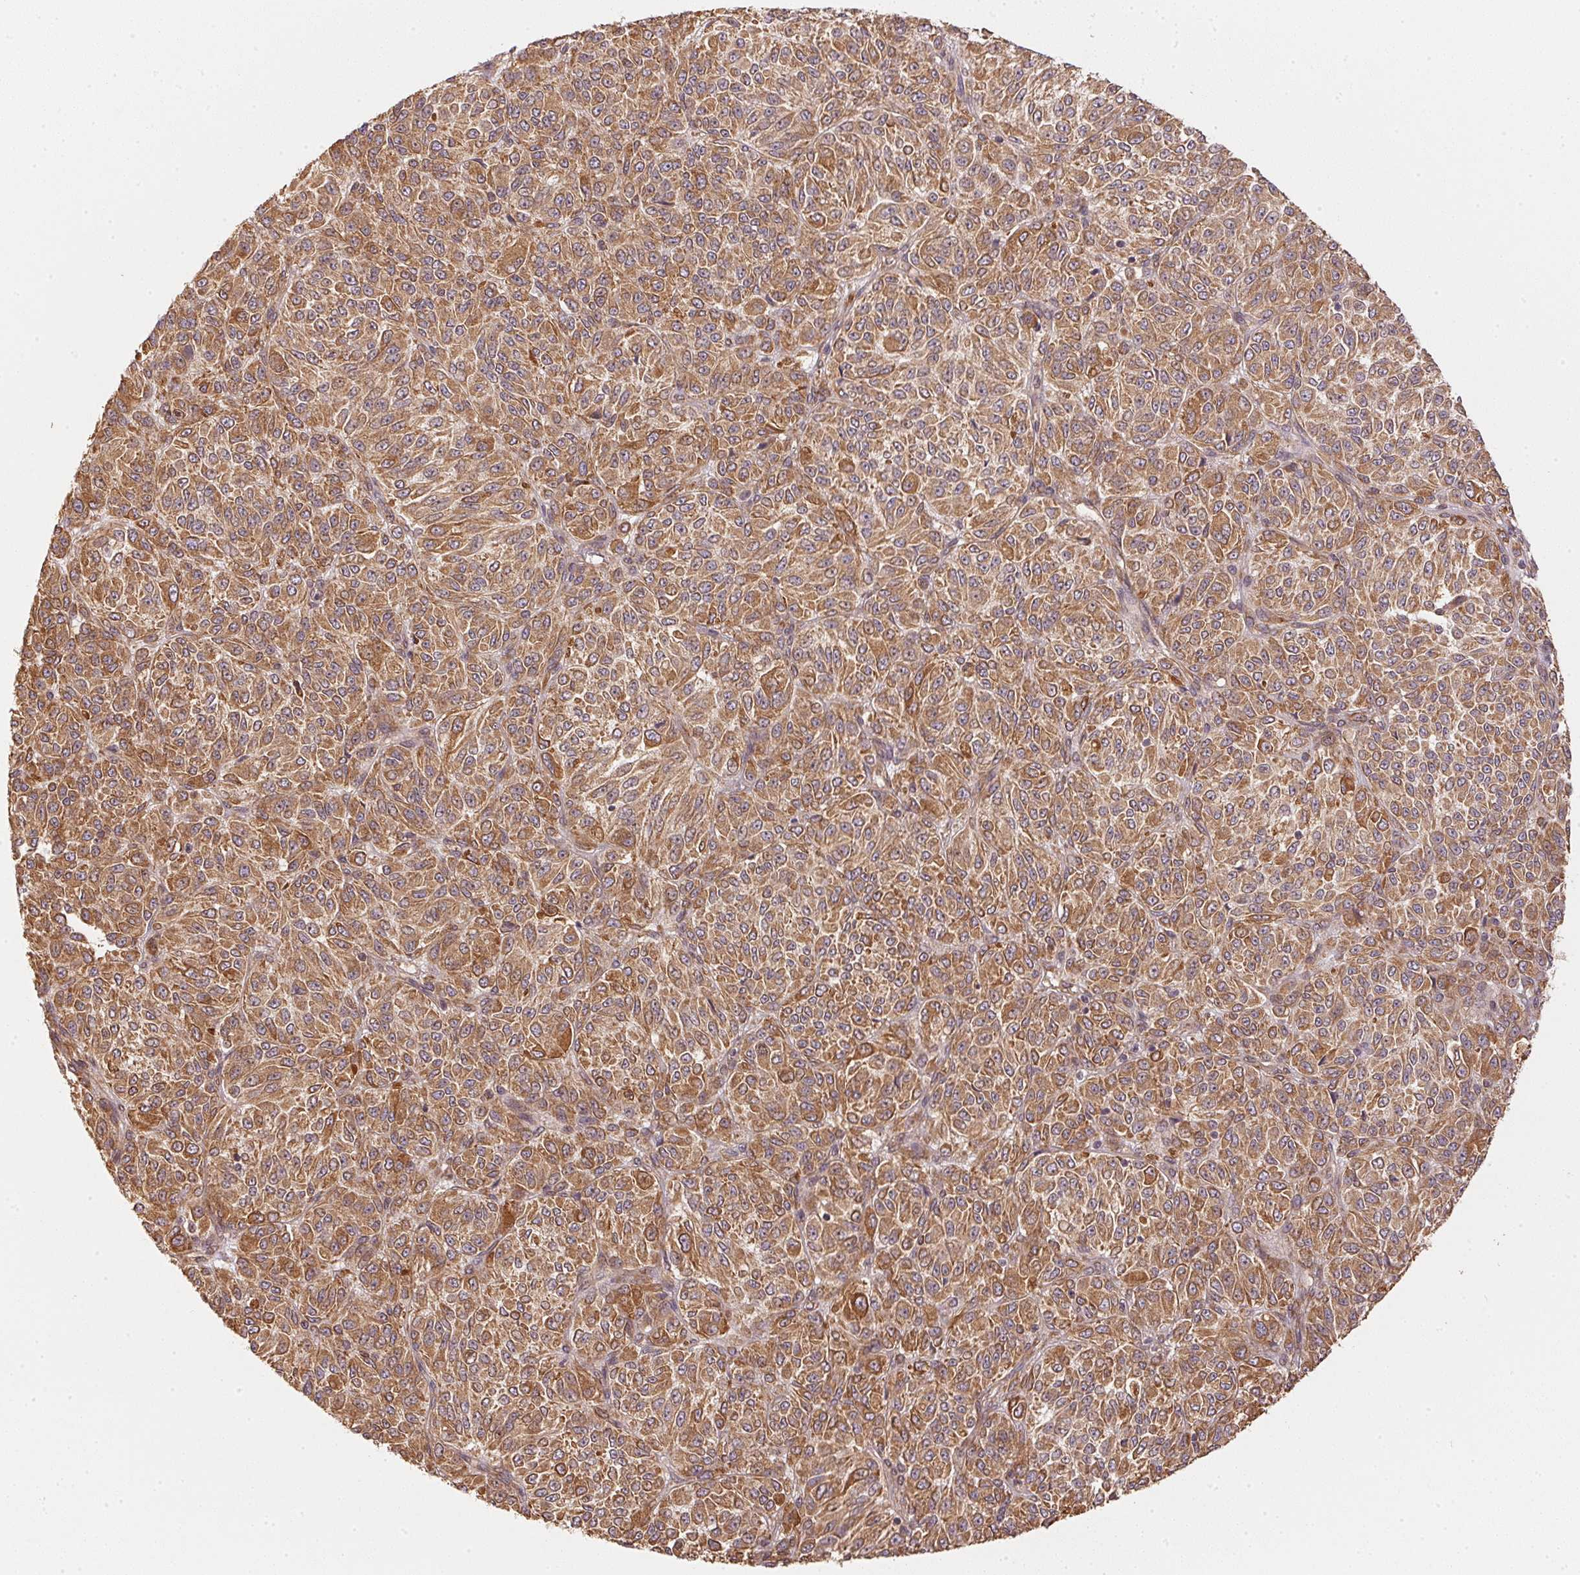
{"staining": {"intensity": "moderate", "quantity": ">75%", "location": "cytoplasmic/membranous"}, "tissue": "melanoma", "cell_type": "Tumor cells", "image_type": "cancer", "snomed": [{"axis": "morphology", "description": "Malignant melanoma, Metastatic site"}, {"axis": "topography", "description": "Brain"}], "caption": "This is a photomicrograph of immunohistochemistry staining of malignant melanoma (metastatic site), which shows moderate expression in the cytoplasmic/membranous of tumor cells.", "gene": "STRN4", "patient": {"sex": "female", "age": 56}}